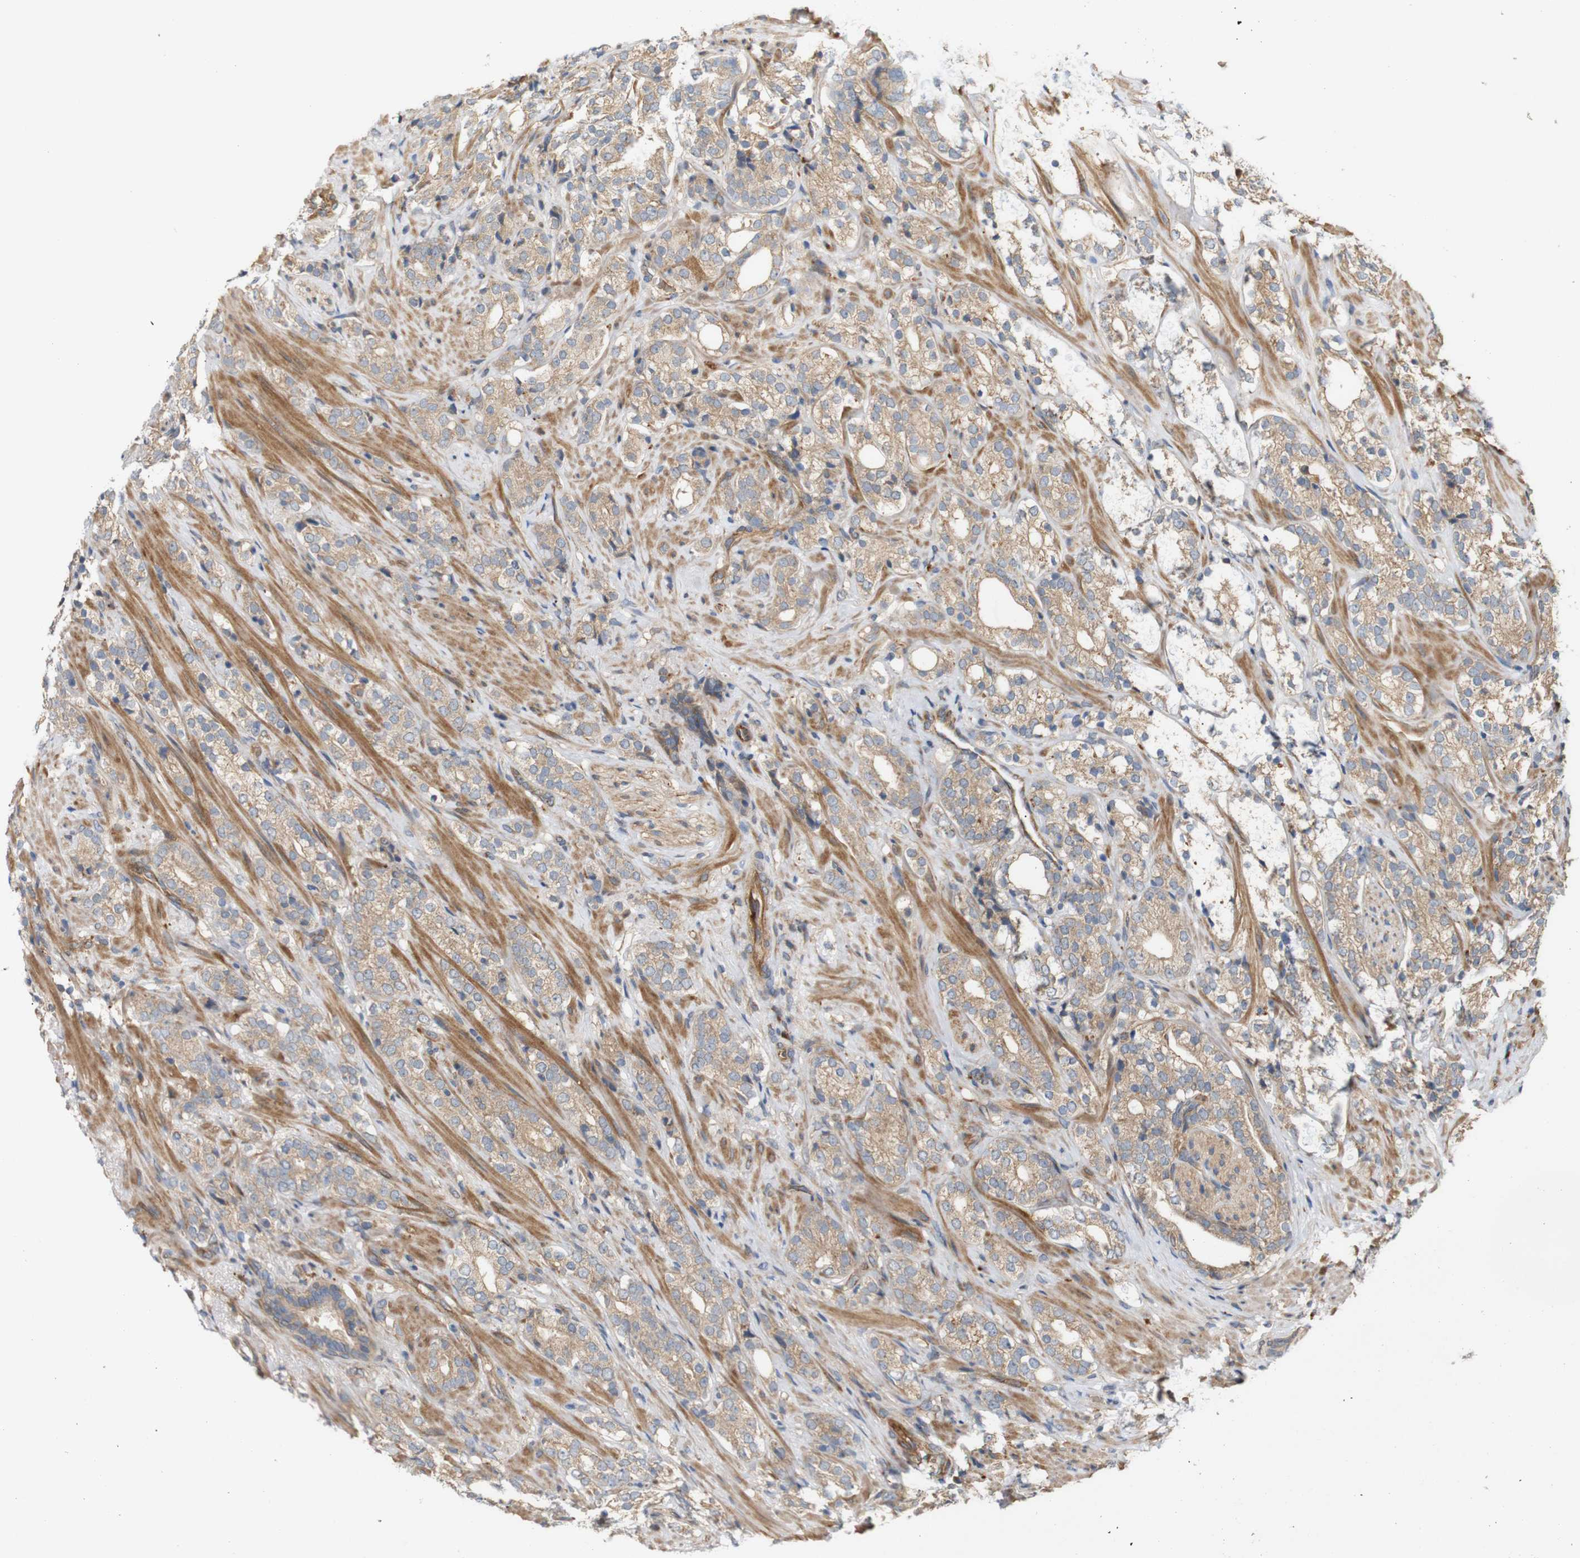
{"staining": {"intensity": "moderate", "quantity": ">75%", "location": "cytoplasmic/membranous"}, "tissue": "prostate cancer", "cell_type": "Tumor cells", "image_type": "cancer", "snomed": [{"axis": "morphology", "description": "Adenocarcinoma, High grade"}, {"axis": "topography", "description": "Prostate"}], "caption": "Immunohistochemical staining of adenocarcinoma (high-grade) (prostate) exhibits medium levels of moderate cytoplasmic/membranous protein positivity in about >75% of tumor cells. The staining was performed using DAB (3,3'-diaminobenzidine), with brown indicating positive protein expression. Nuclei are stained blue with hematoxylin.", "gene": "RPTOR", "patient": {"sex": "male", "age": 71}}